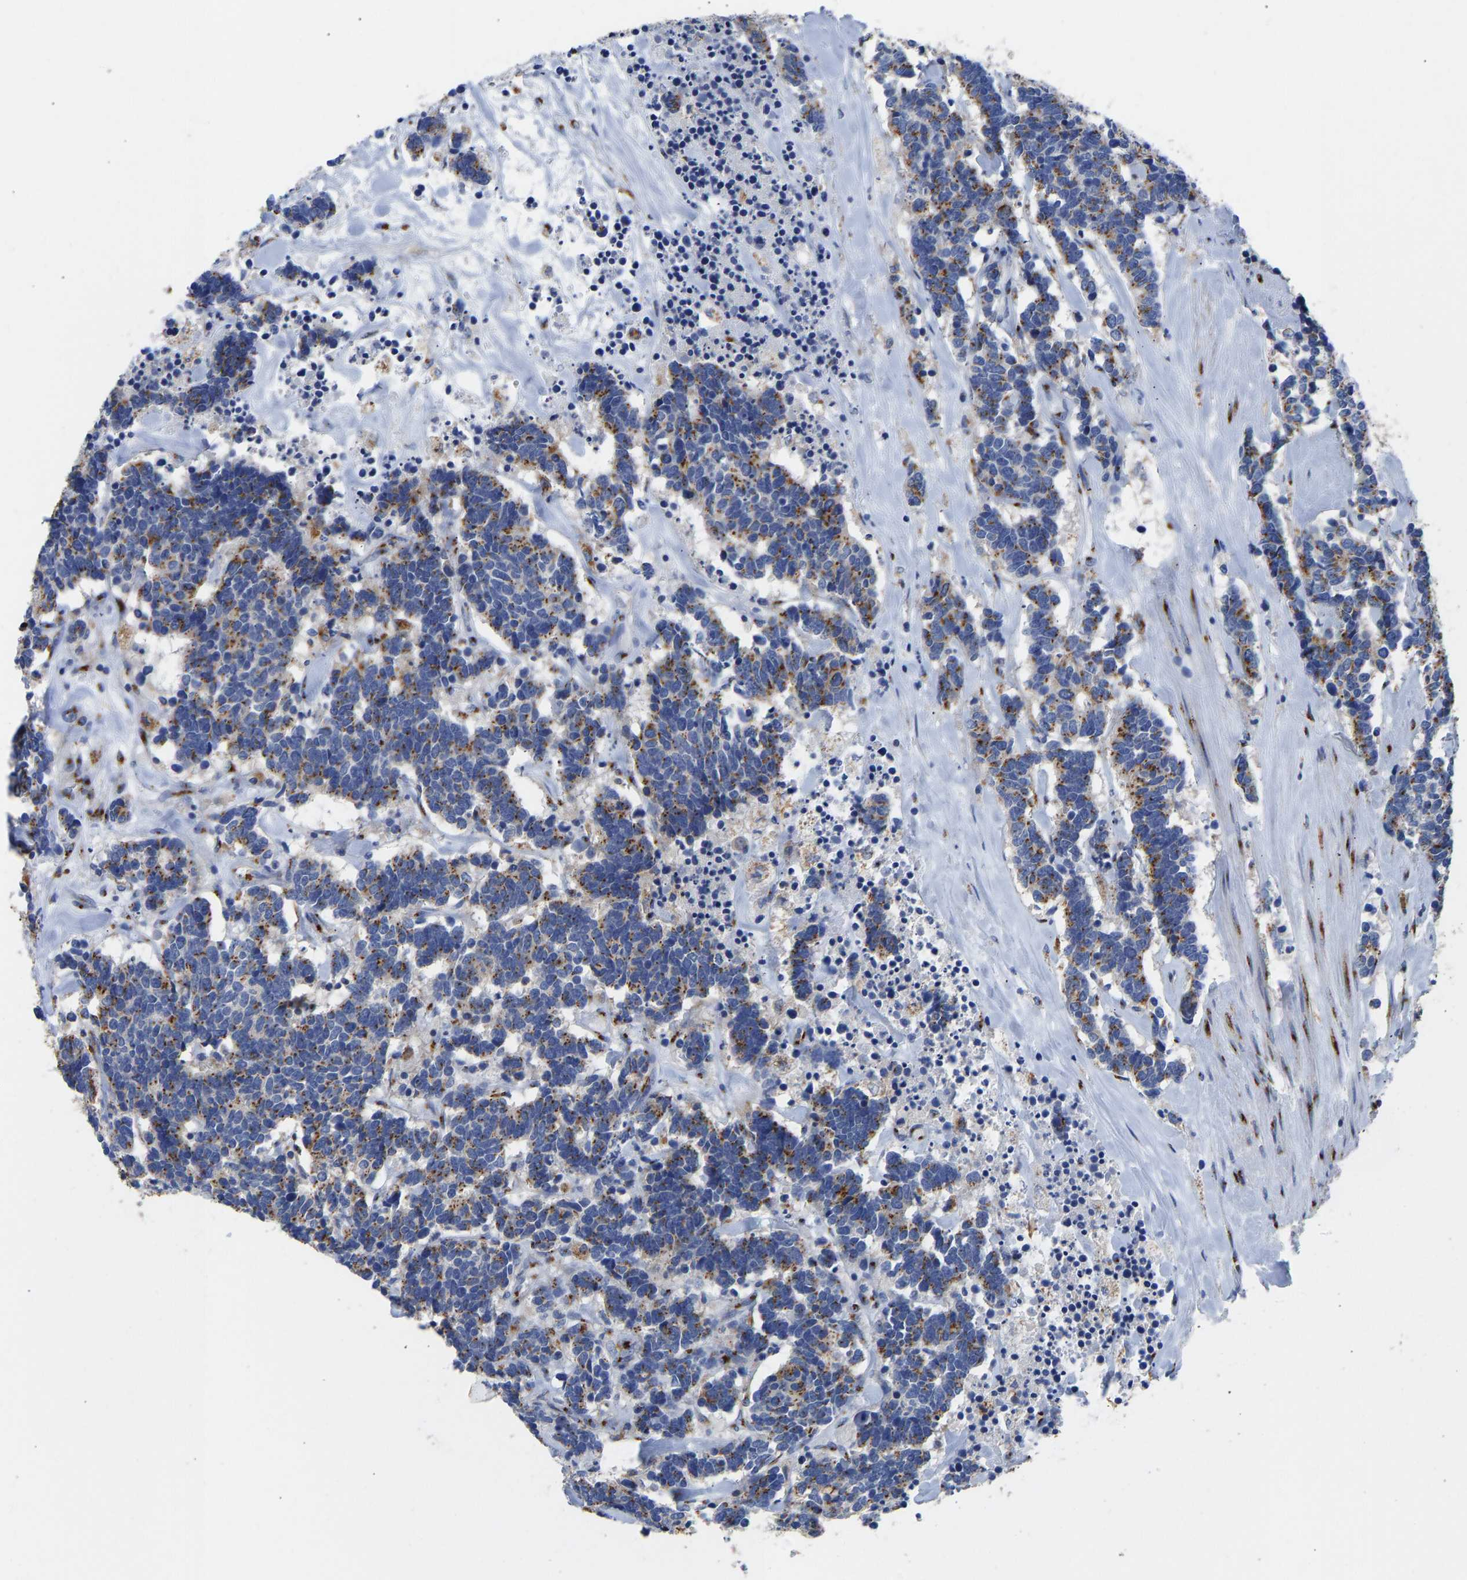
{"staining": {"intensity": "moderate", "quantity": ">75%", "location": "cytoplasmic/membranous"}, "tissue": "carcinoid", "cell_type": "Tumor cells", "image_type": "cancer", "snomed": [{"axis": "morphology", "description": "Carcinoma, NOS"}, {"axis": "morphology", "description": "Carcinoid, malignant, NOS"}, {"axis": "topography", "description": "Urinary bladder"}], "caption": "The photomicrograph displays a brown stain indicating the presence of a protein in the cytoplasmic/membranous of tumor cells in carcinoid. (DAB IHC, brown staining for protein, blue staining for nuclei).", "gene": "TMEM87A", "patient": {"sex": "male", "age": 57}}